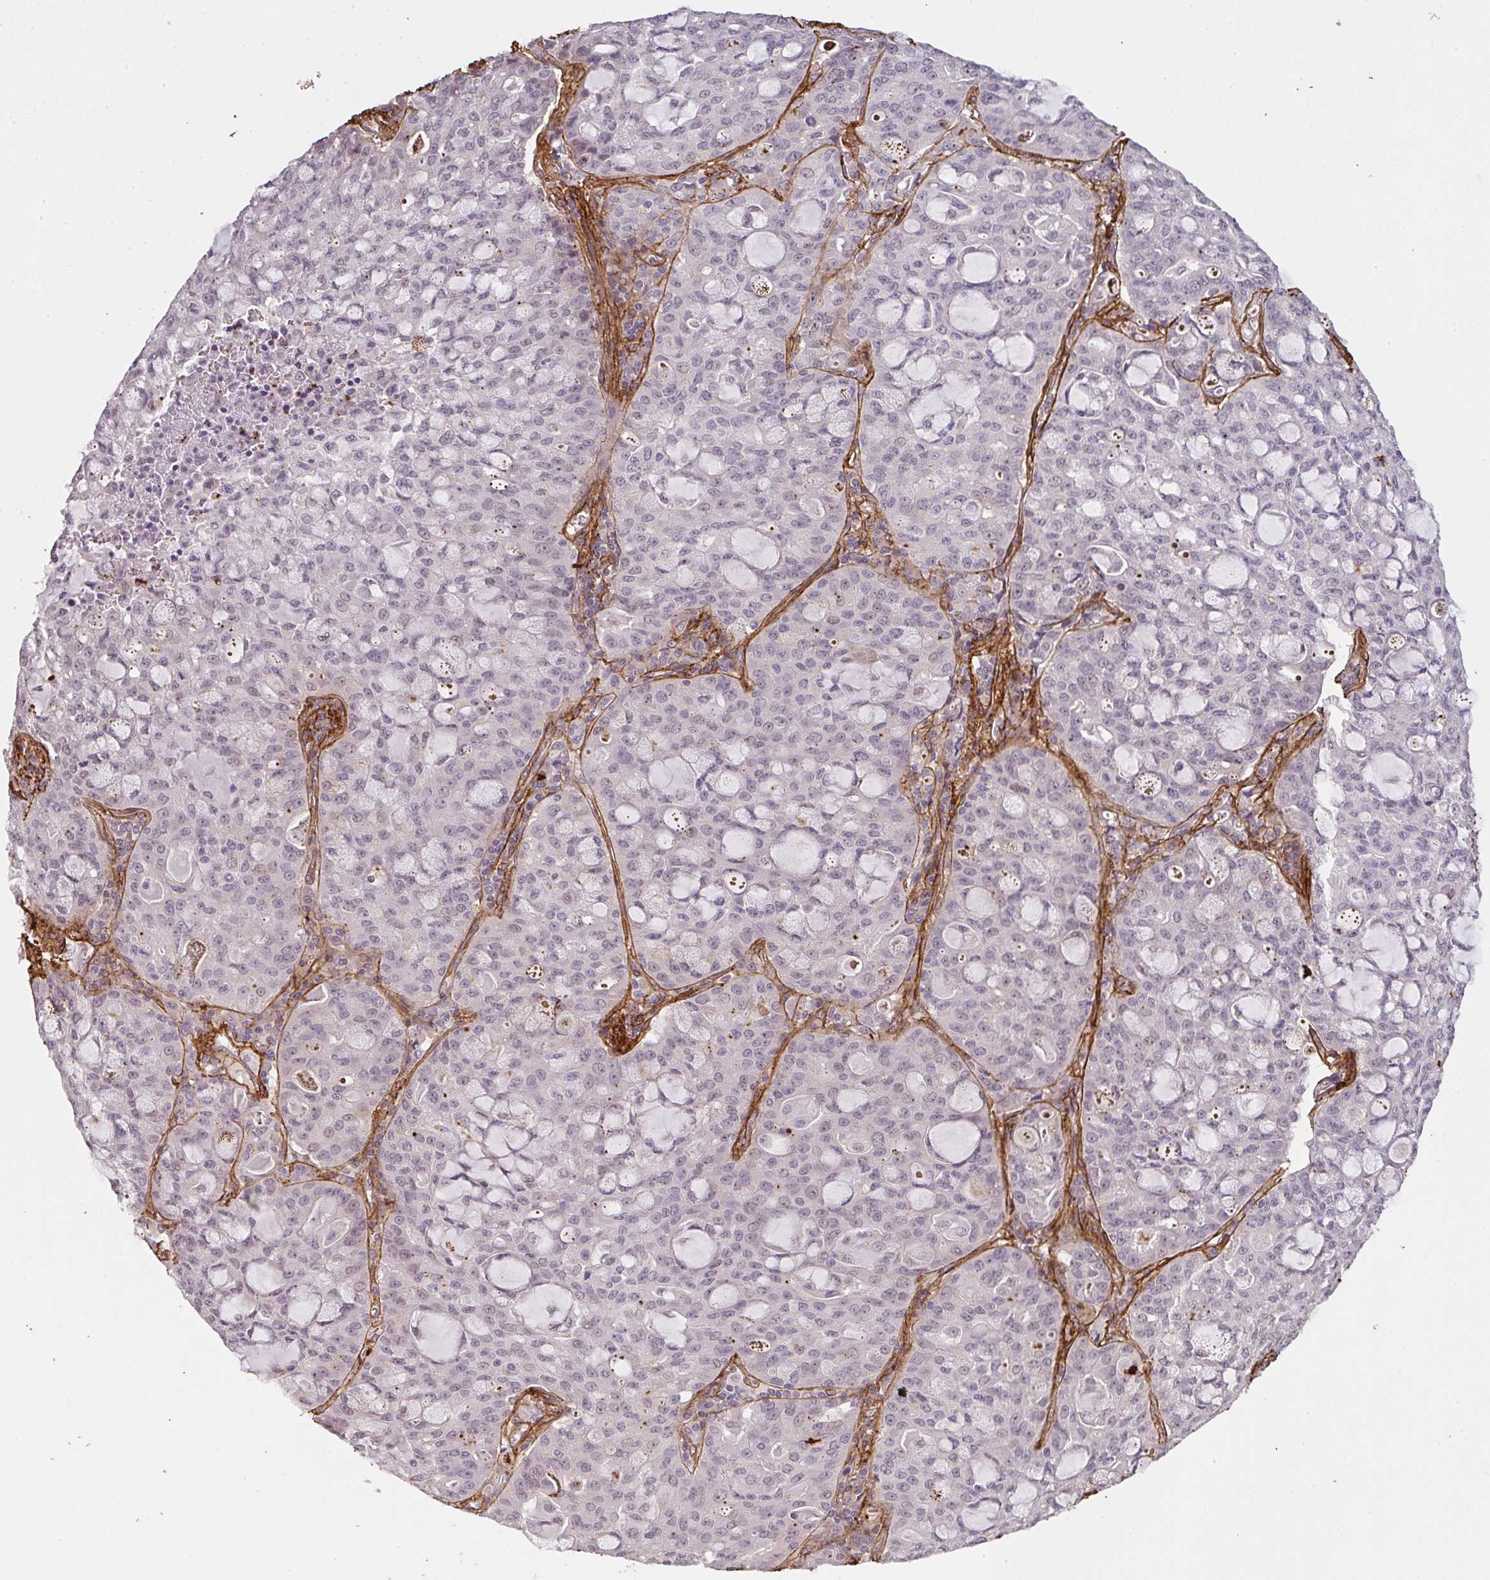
{"staining": {"intensity": "negative", "quantity": "none", "location": "none"}, "tissue": "lung cancer", "cell_type": "Tumor cells", "image_type": "cancer", "snomed": [{"axis": "morphology", "description": "Adenocarcinoma, NOS"}, {"axis": "topography", "description": "Lung"}], "caption": "This is a image of immunohistochemistry (IHC) staining of adenocarcinoma (lung), which shows no staining in tumor cells.", "gene": "COL3A1", "patient": {"sex": "female", "age": 44}}